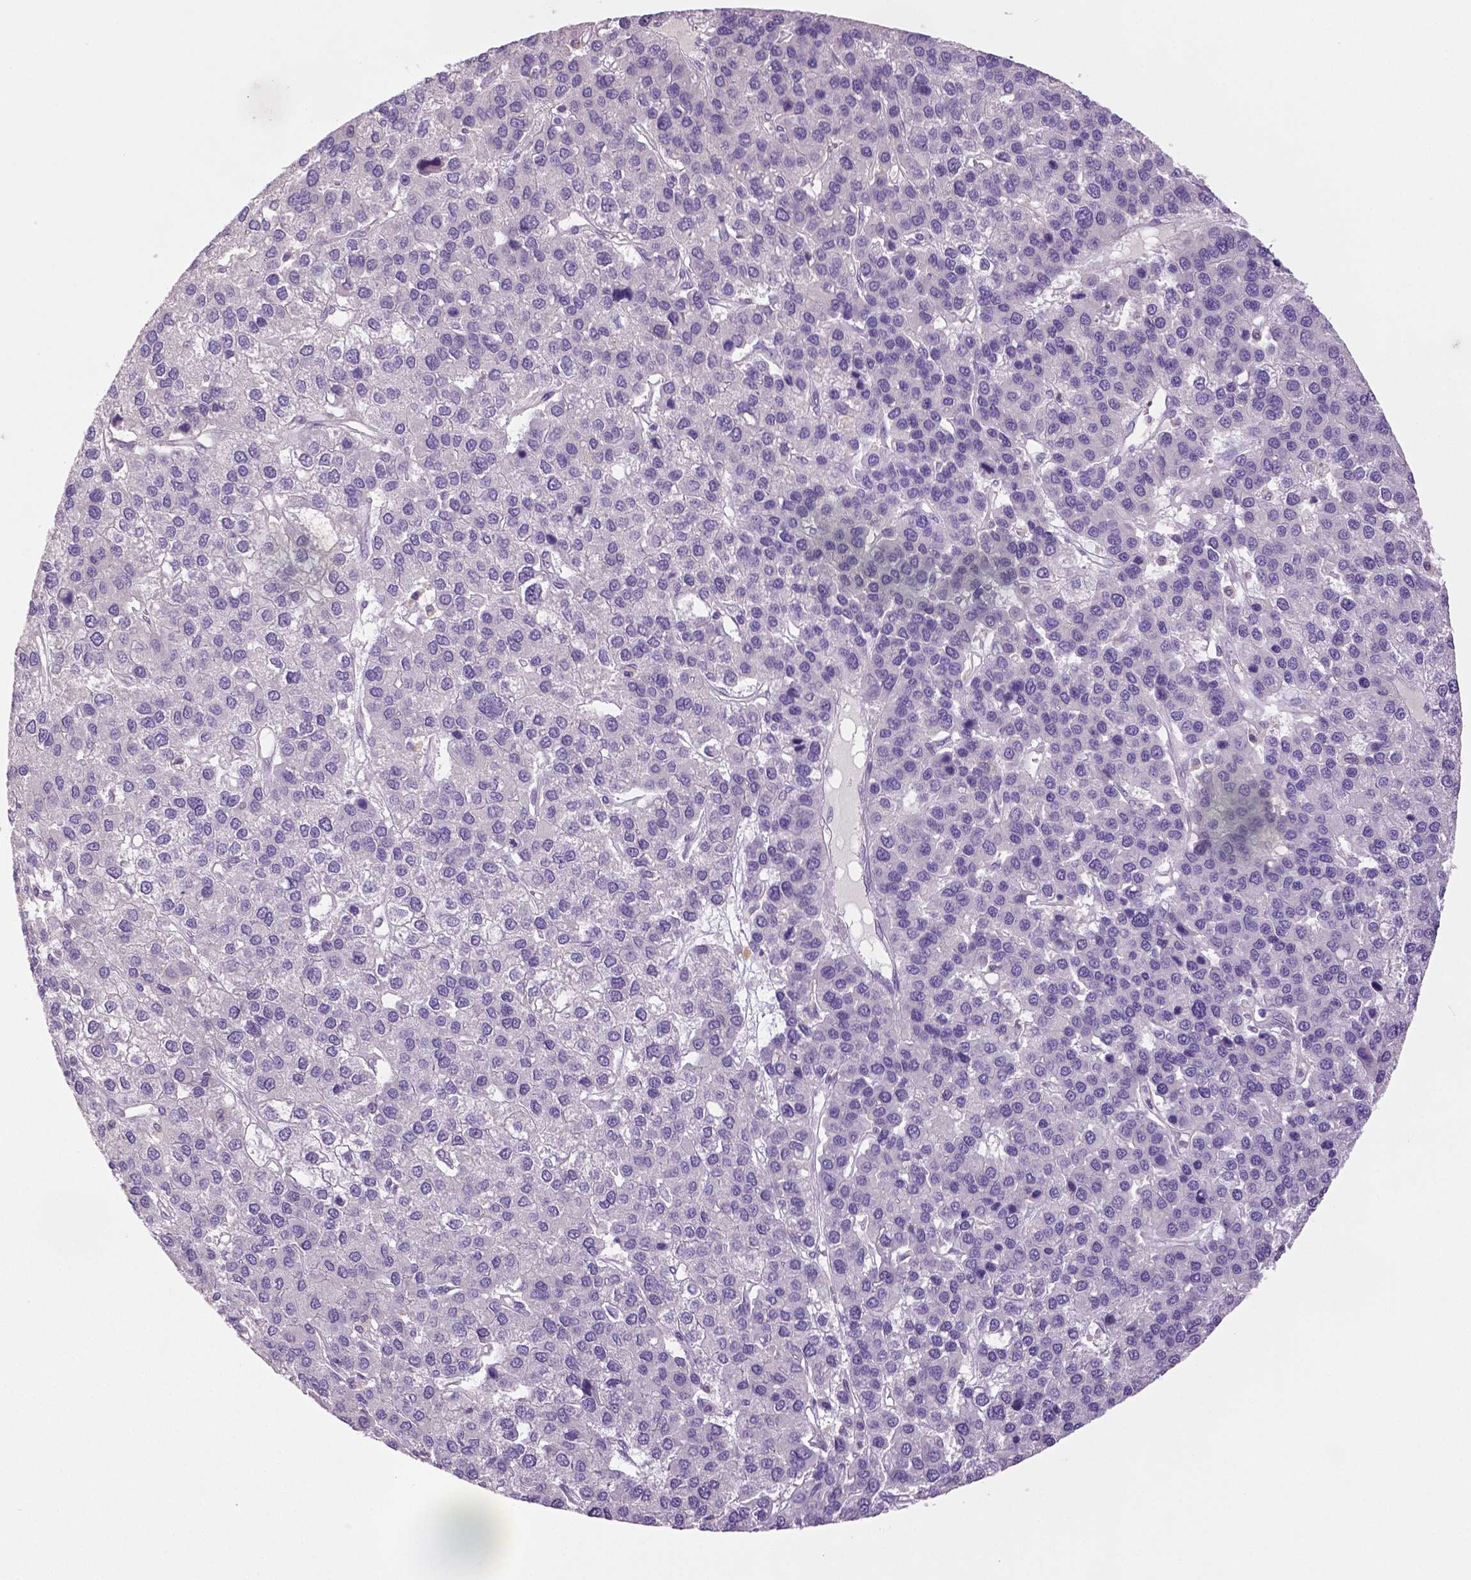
{"staining": {"intensity": "negative", "quantity": "none", "location": "none"}, "tissue": "liver cancer", "cell_type": "Tumor cells", "image_type": "cancer", "snomed": [{"axis": "morphology", "description": "Carcinoma, Hepatocellular, NOS"}, {"axis": "topography", "description": "Liver"}], "caption": "An IHC micrograph of hepatocellular carcinoma (liver) is shown. There is no staining in tumor cells of hepatocellular carcinoma (liver). (Immunohistochemistry (ihc), brightfield microscopy, high magnification).", "gene": "DNAH12", "patient": {"sex": "female", "age": 41}}